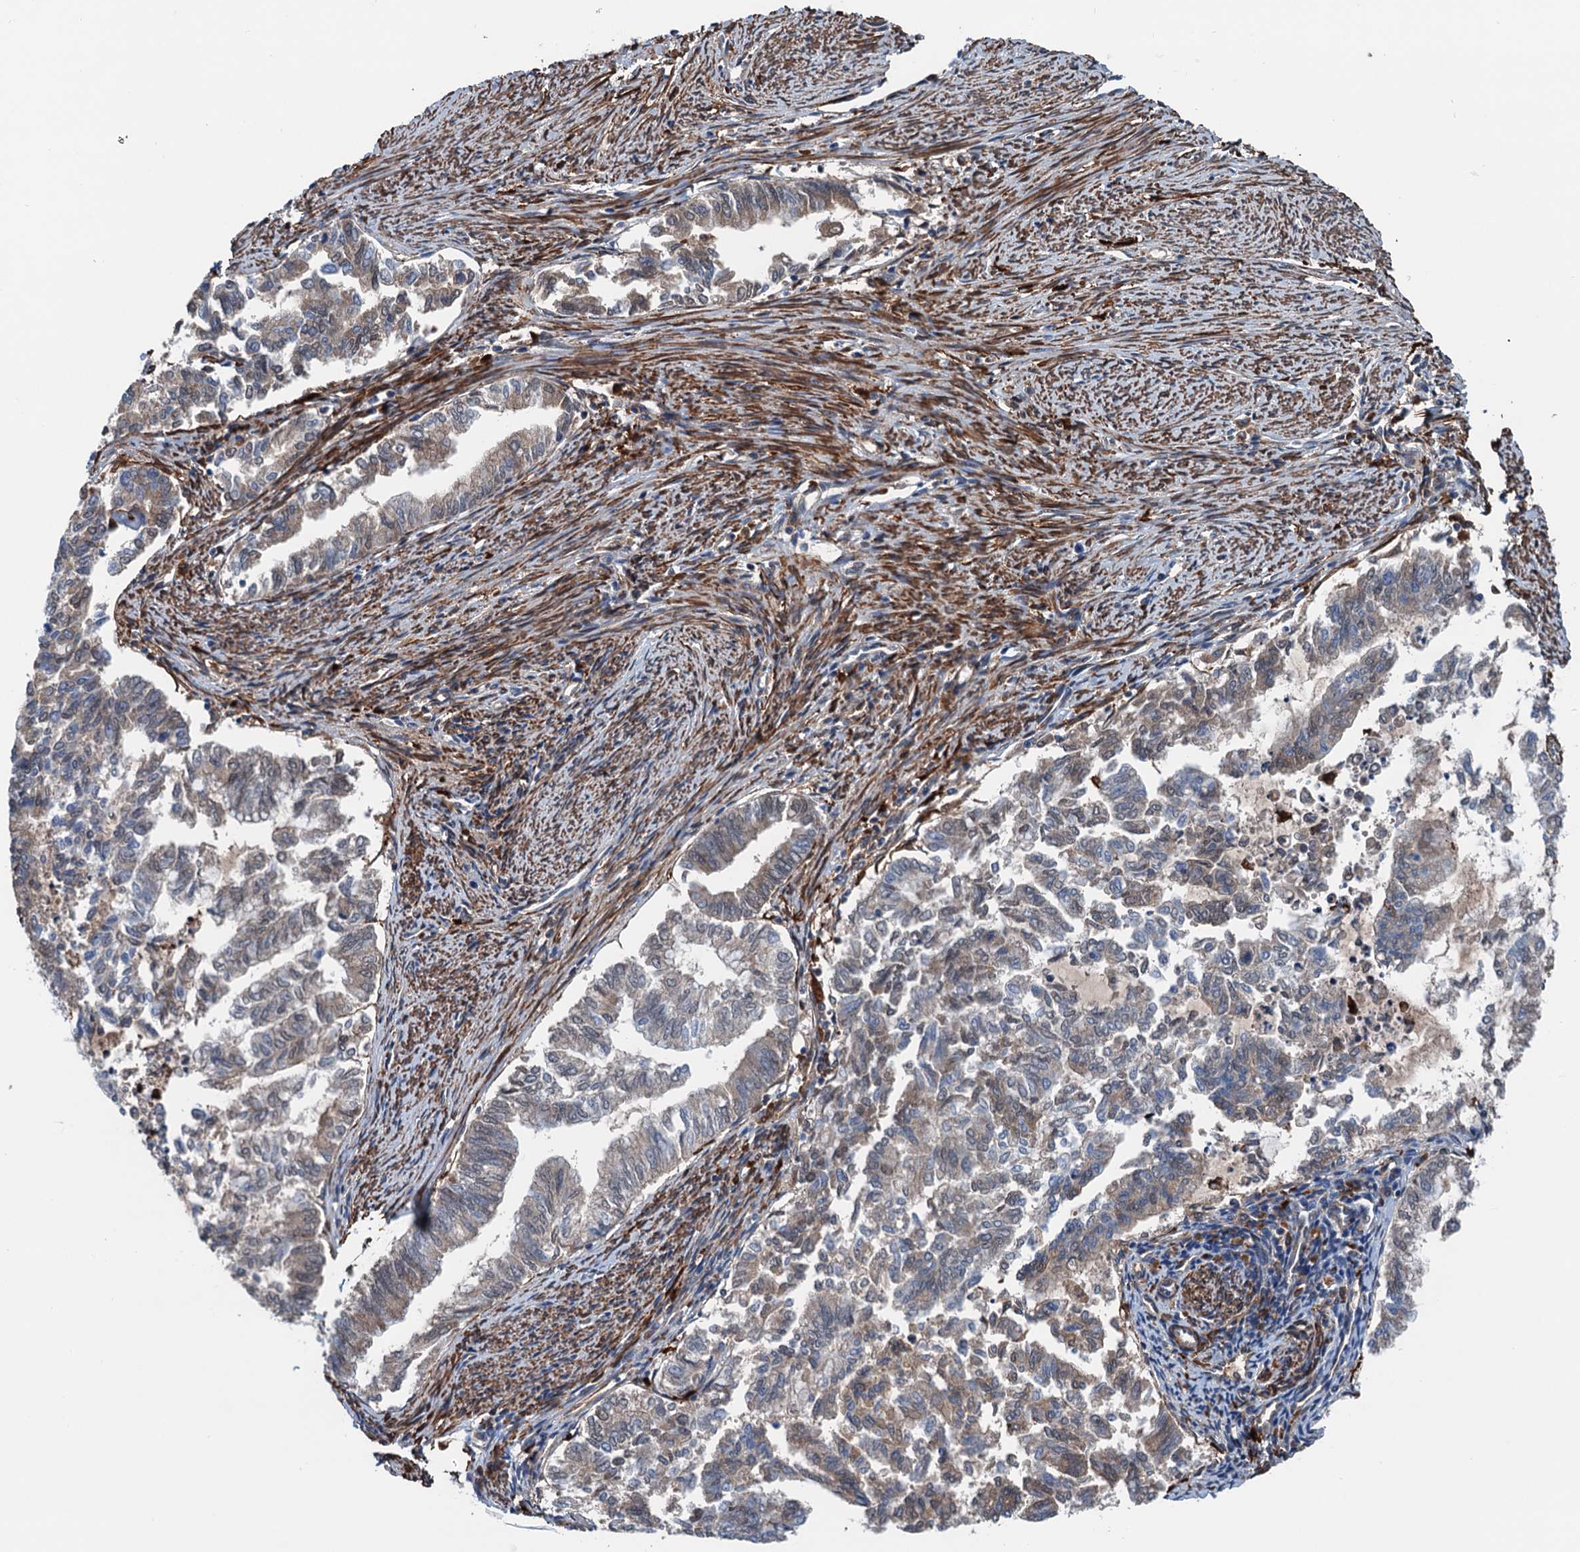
{"staining": {"intensity": "weak", "quantity": "<25%", "location": "cytoplasmic/membranous"}, "tissue": "endometrial cancer", "cell_type": "Tumor cells", "image_type": "cancer", "snomed": [{"axis": "morphology", "description": "Adenocarcinoma, NOS"}, {"axis": "topography", "description": "Endometrium"}], "caption": "The photomicrograph reveals no staining of tumor cells in endometrial adenocarcinoma. (Stains: DAB IHC with hematoxylin counter stain, Microscopy: brightfield microscopy at high magnification).", "gene": "CSTPP1", "patient": {"sex": "female", "age": 79}}